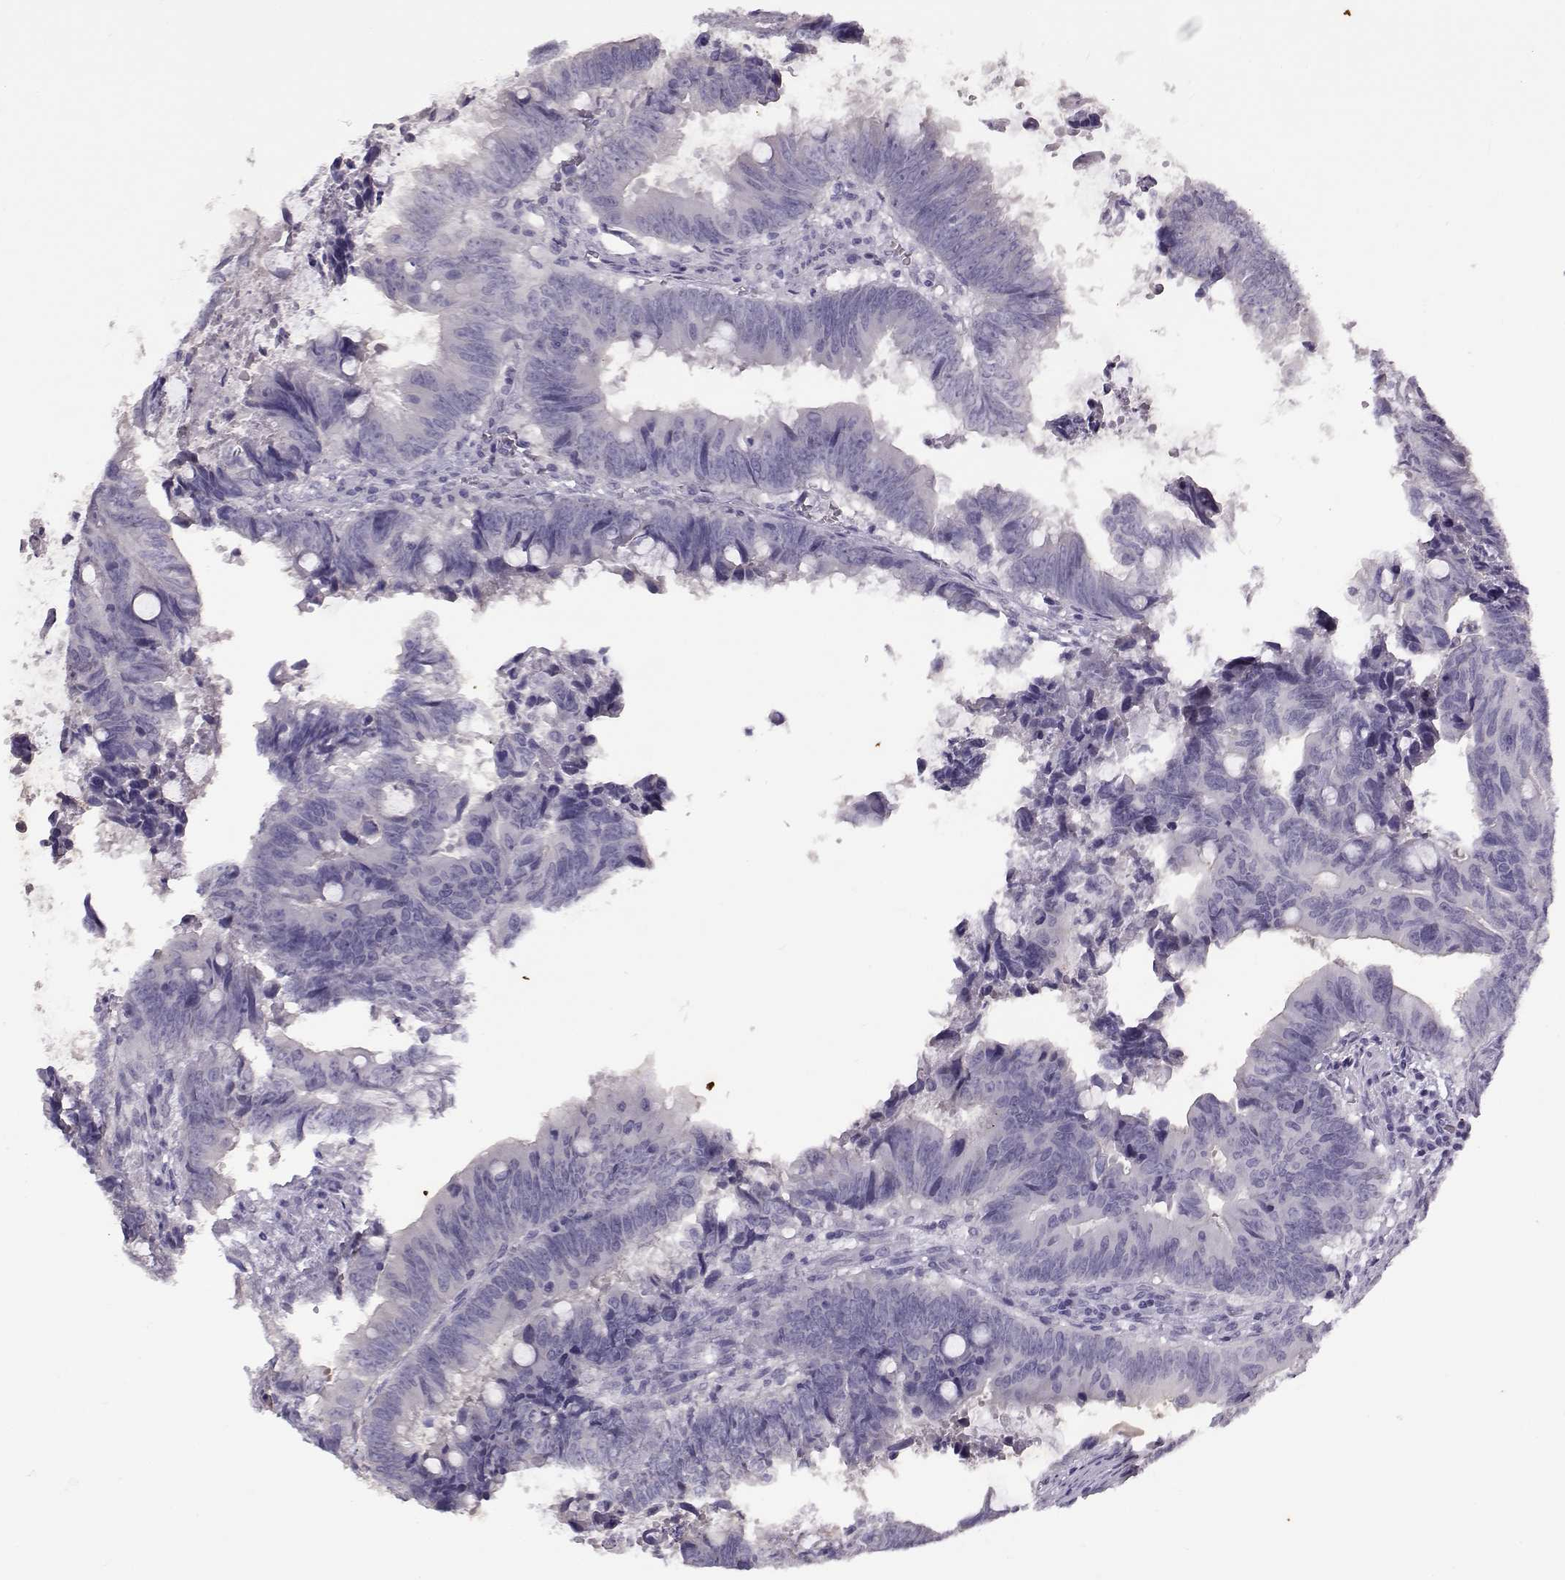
{"staining": {"intensity": "negative", "quantity": "none", "location": "none"}, "tissue": "colorectal cancer", "cell_type": "Tumor cells", "image_type": "cancer", "snomed": [{"axis": "morphology", "description": "Adenocarcinoma, NOS"}, {"axis": "topography", "description": "Colon"}], "caption": "Photomicrograph shows no protein positivity in tumor cells of adenocarcinoma (colorectal) tissue. The staining is performed using DAB brown chromogen with nuclei counter-stained in using hematoxylin.", "gene": "TEX55", "patient": {"sex": "female", "age": 82}}